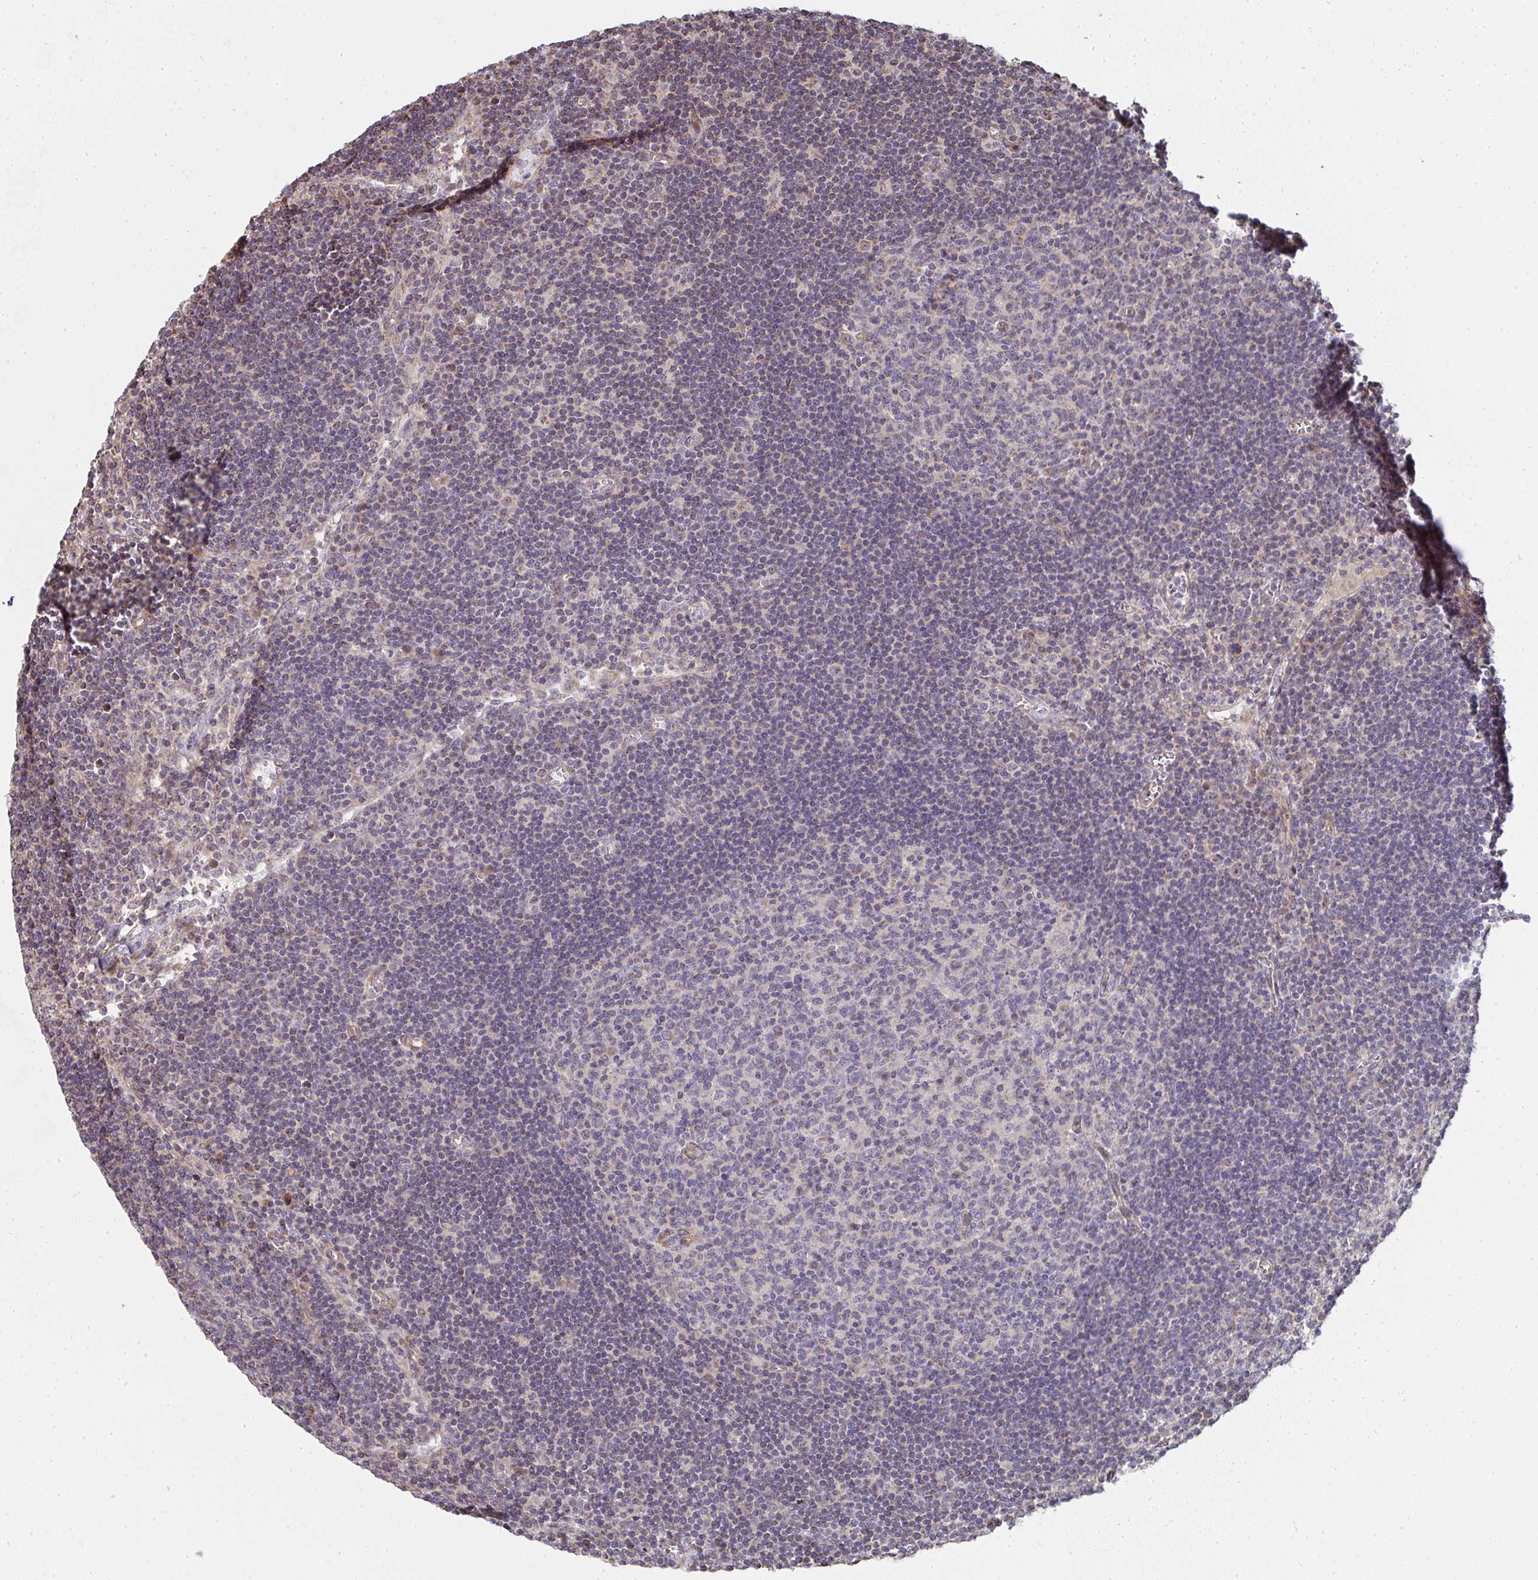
{"staining": {"intensity": "weak", "quantity": "<25%", "location": "cytoplasmic/membranous"}, "tissue": "lymph node", "cell_type": "Germinal center cells", "image_type": "normal", "snomed": [{"axis": "morphology", "description": "Normal tissue, NOS"}, {"axis": "topography", "description": "Lymph node"}], "caption": "Image shows no significant protein positivity in germinal center cells of unremarkable lymph node. (IHC, brightfield microscopy, high magnification).", "gene": "AGTPBP1", "patient": {"sex": "male", "age": 67}}